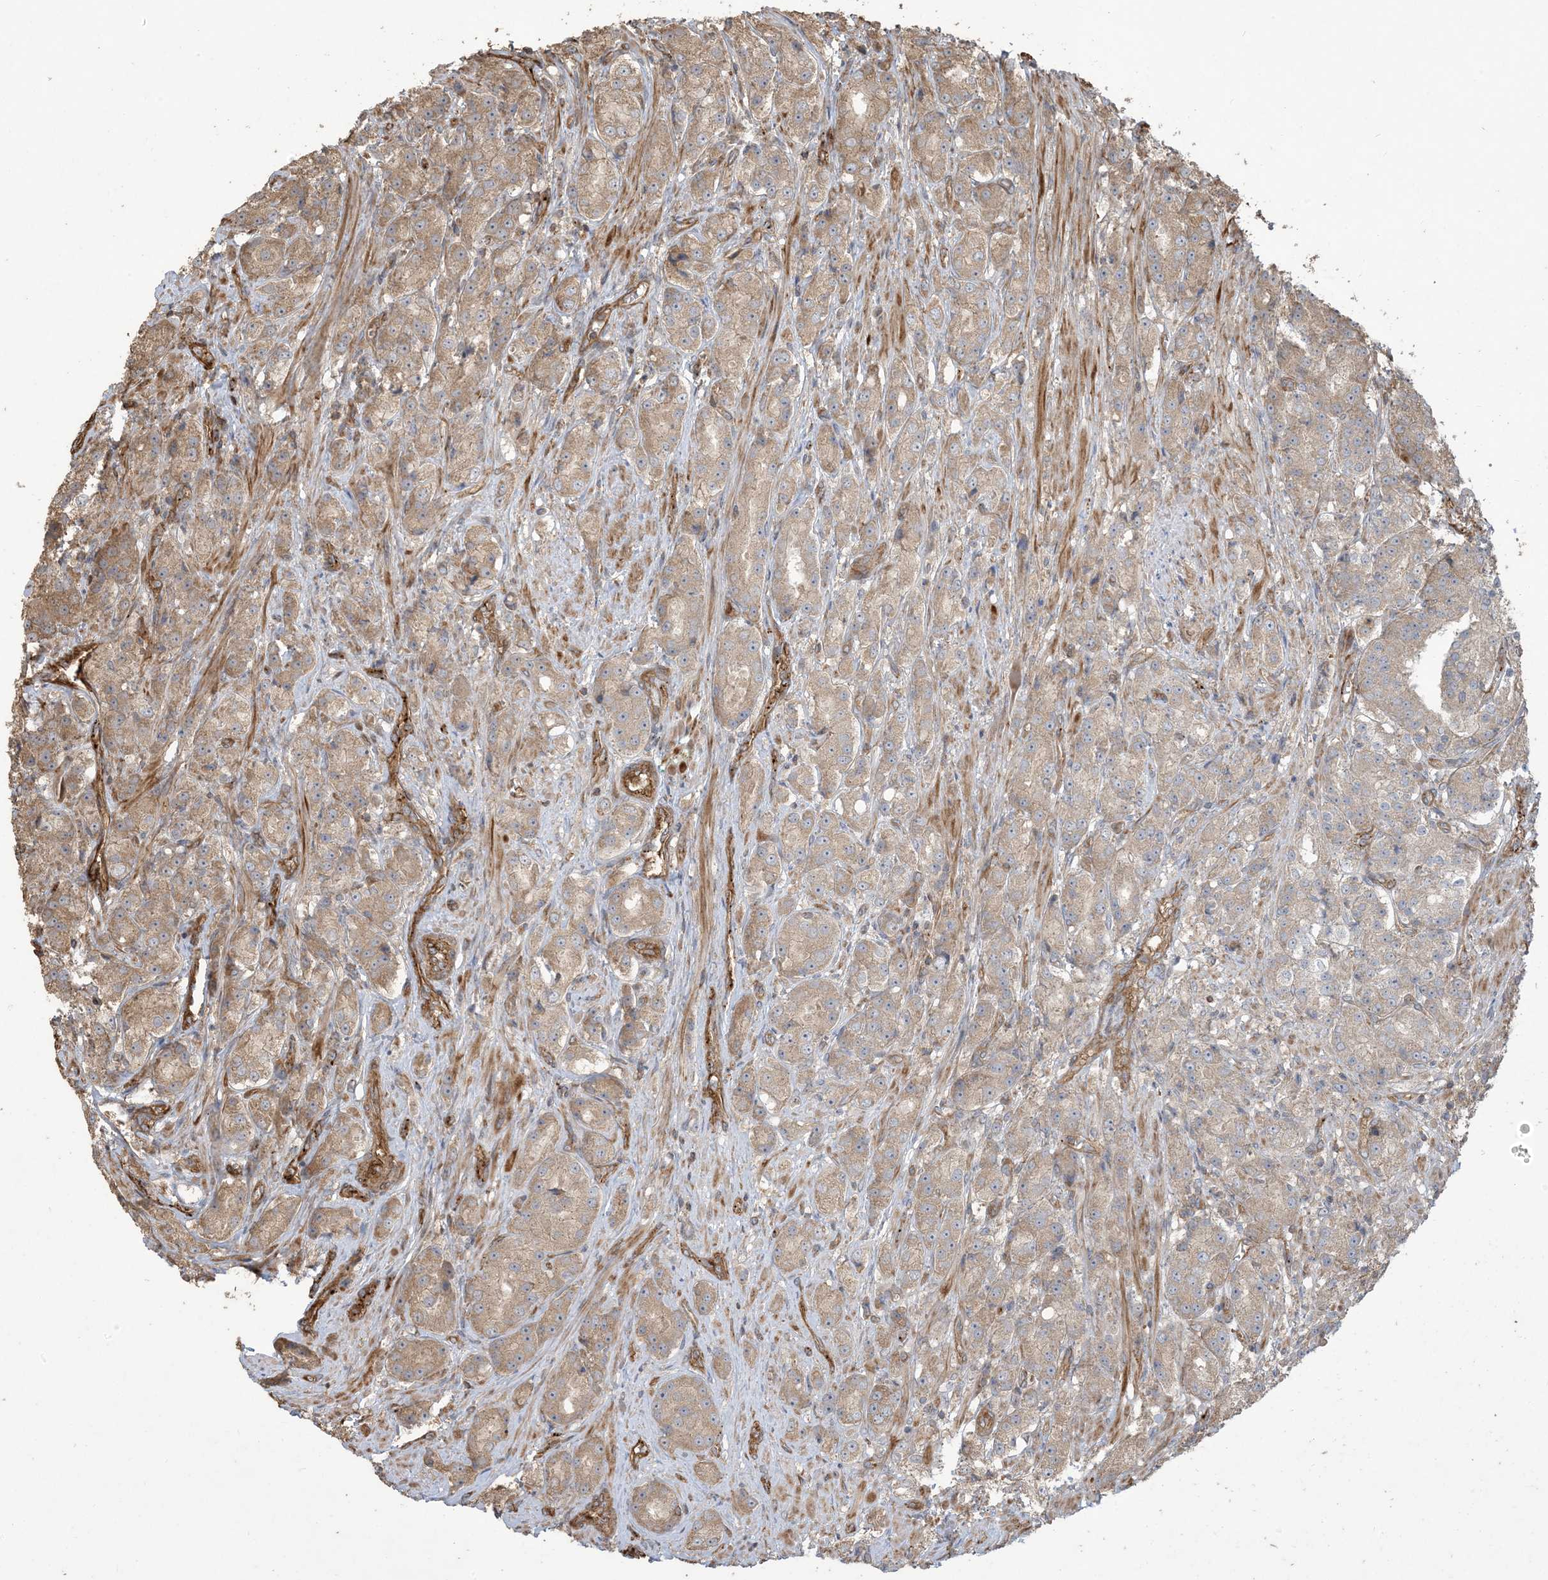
{"staining": {"intensity": "moderate", "quantity": "25%-75%", "location": "cytoplasmic/membranous"}, "tissue": "prostate cancer", "cell_type": "Tumor cells", "image_type": "cancer", "snomed": [{"axis": "morphology", "description": "Adenocarcinoma, High grade"}, {"axis": "topography", "description": "Prostate"}], "caption": "An immunohistochemistry (IHC) image of tumor tissue is shown. Protein staining in brown shows moderate cytoplasmic/membranous positivity in prostate cancer (adenocarcinoma (high-grade)) within tumor cells.", "gene": "KLHL18", "patient": {"sex": "male", "age": 60}}